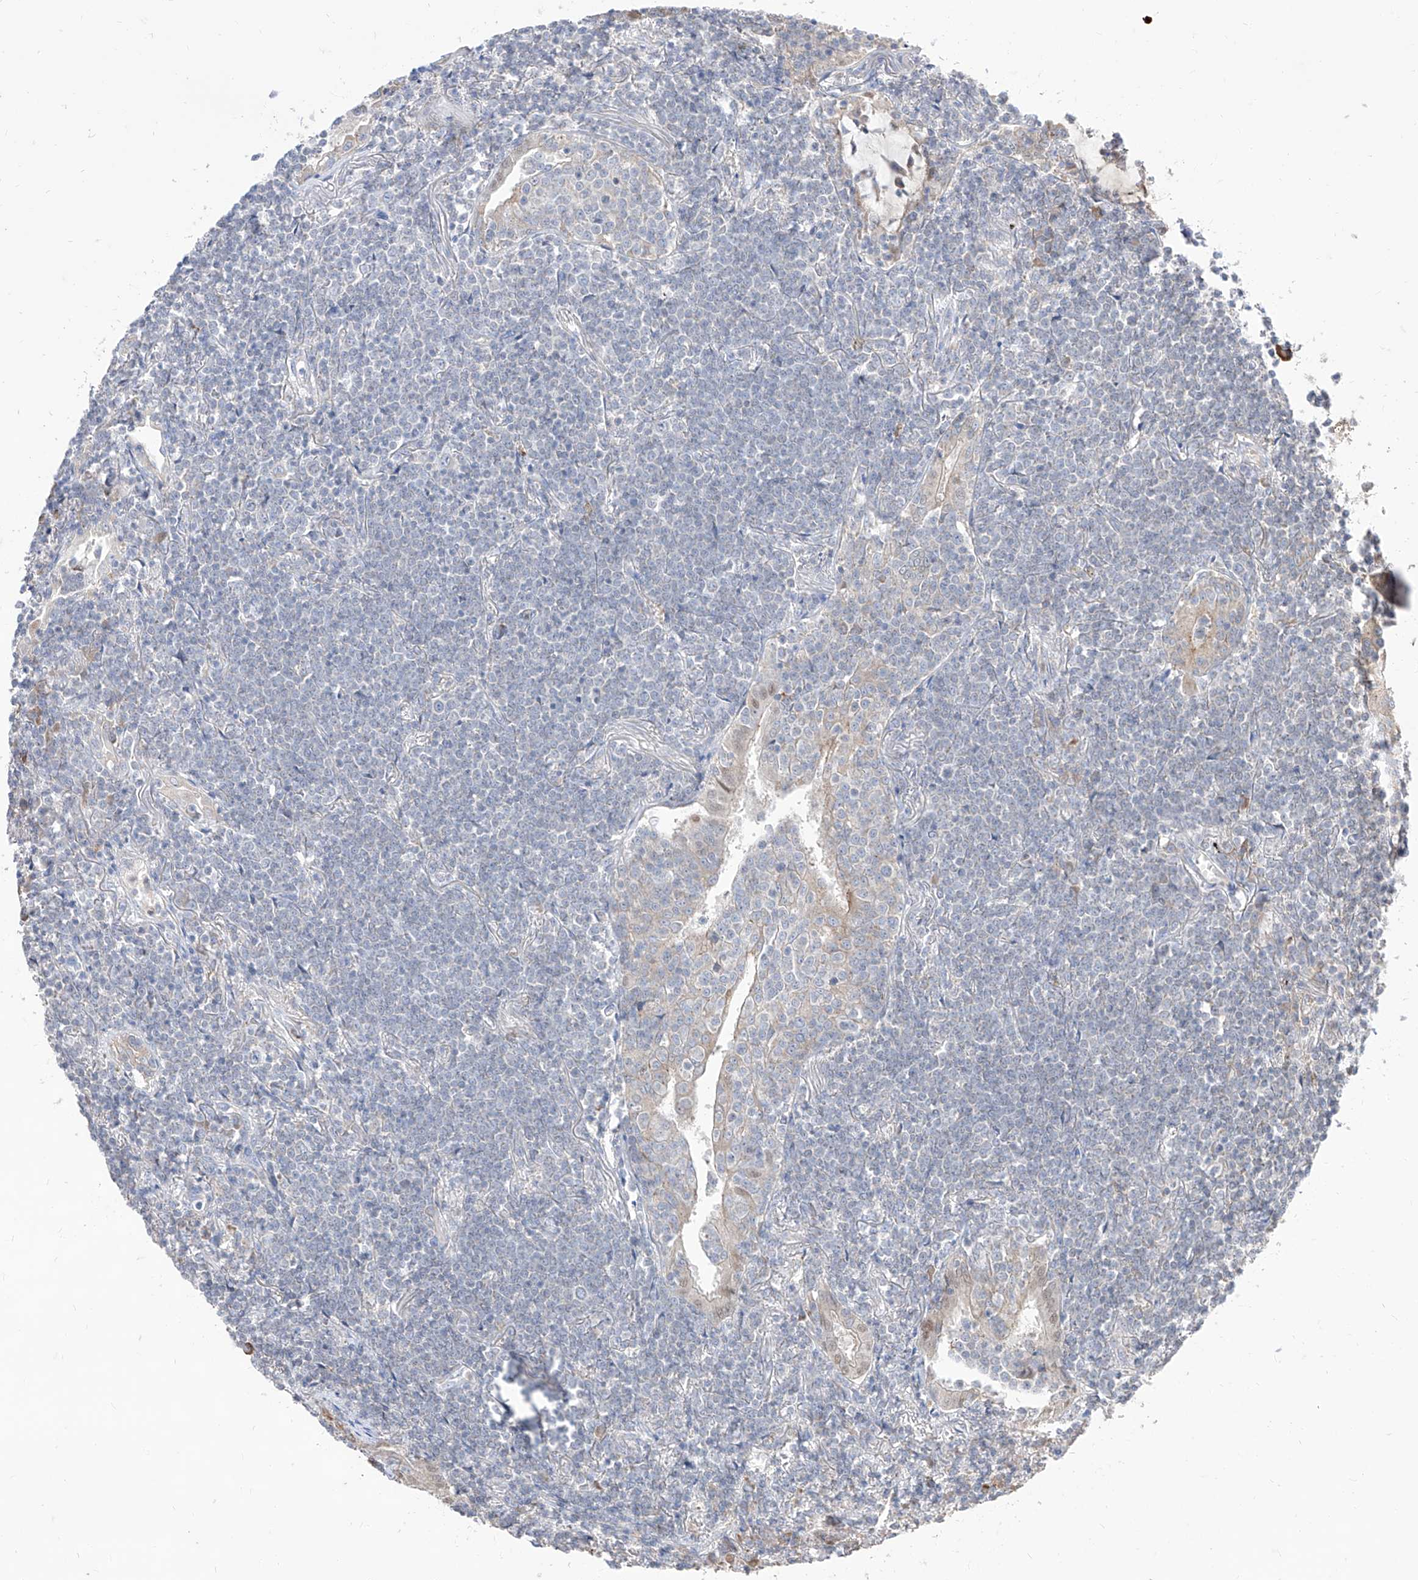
{"staining": {"intensity": "negative", "quantity": "none", "location": "none"}, "tissue": "lymphoma", "cell_type": "Tumor cells", "image_type": "cancer", "snomed": [{"axis": "morphology", "description": "Malignant lymphoma, non-Hodgkin's type, Low grade"}, {"axis": "topography", "description": "Lung"}], "caption": "The micrograph shows no staining of tumor cells in low-grade malignant lymphoma, non-Hodgkin's type.", "gene": "BROX", "patient": {"sex": "female", "age": 71}}